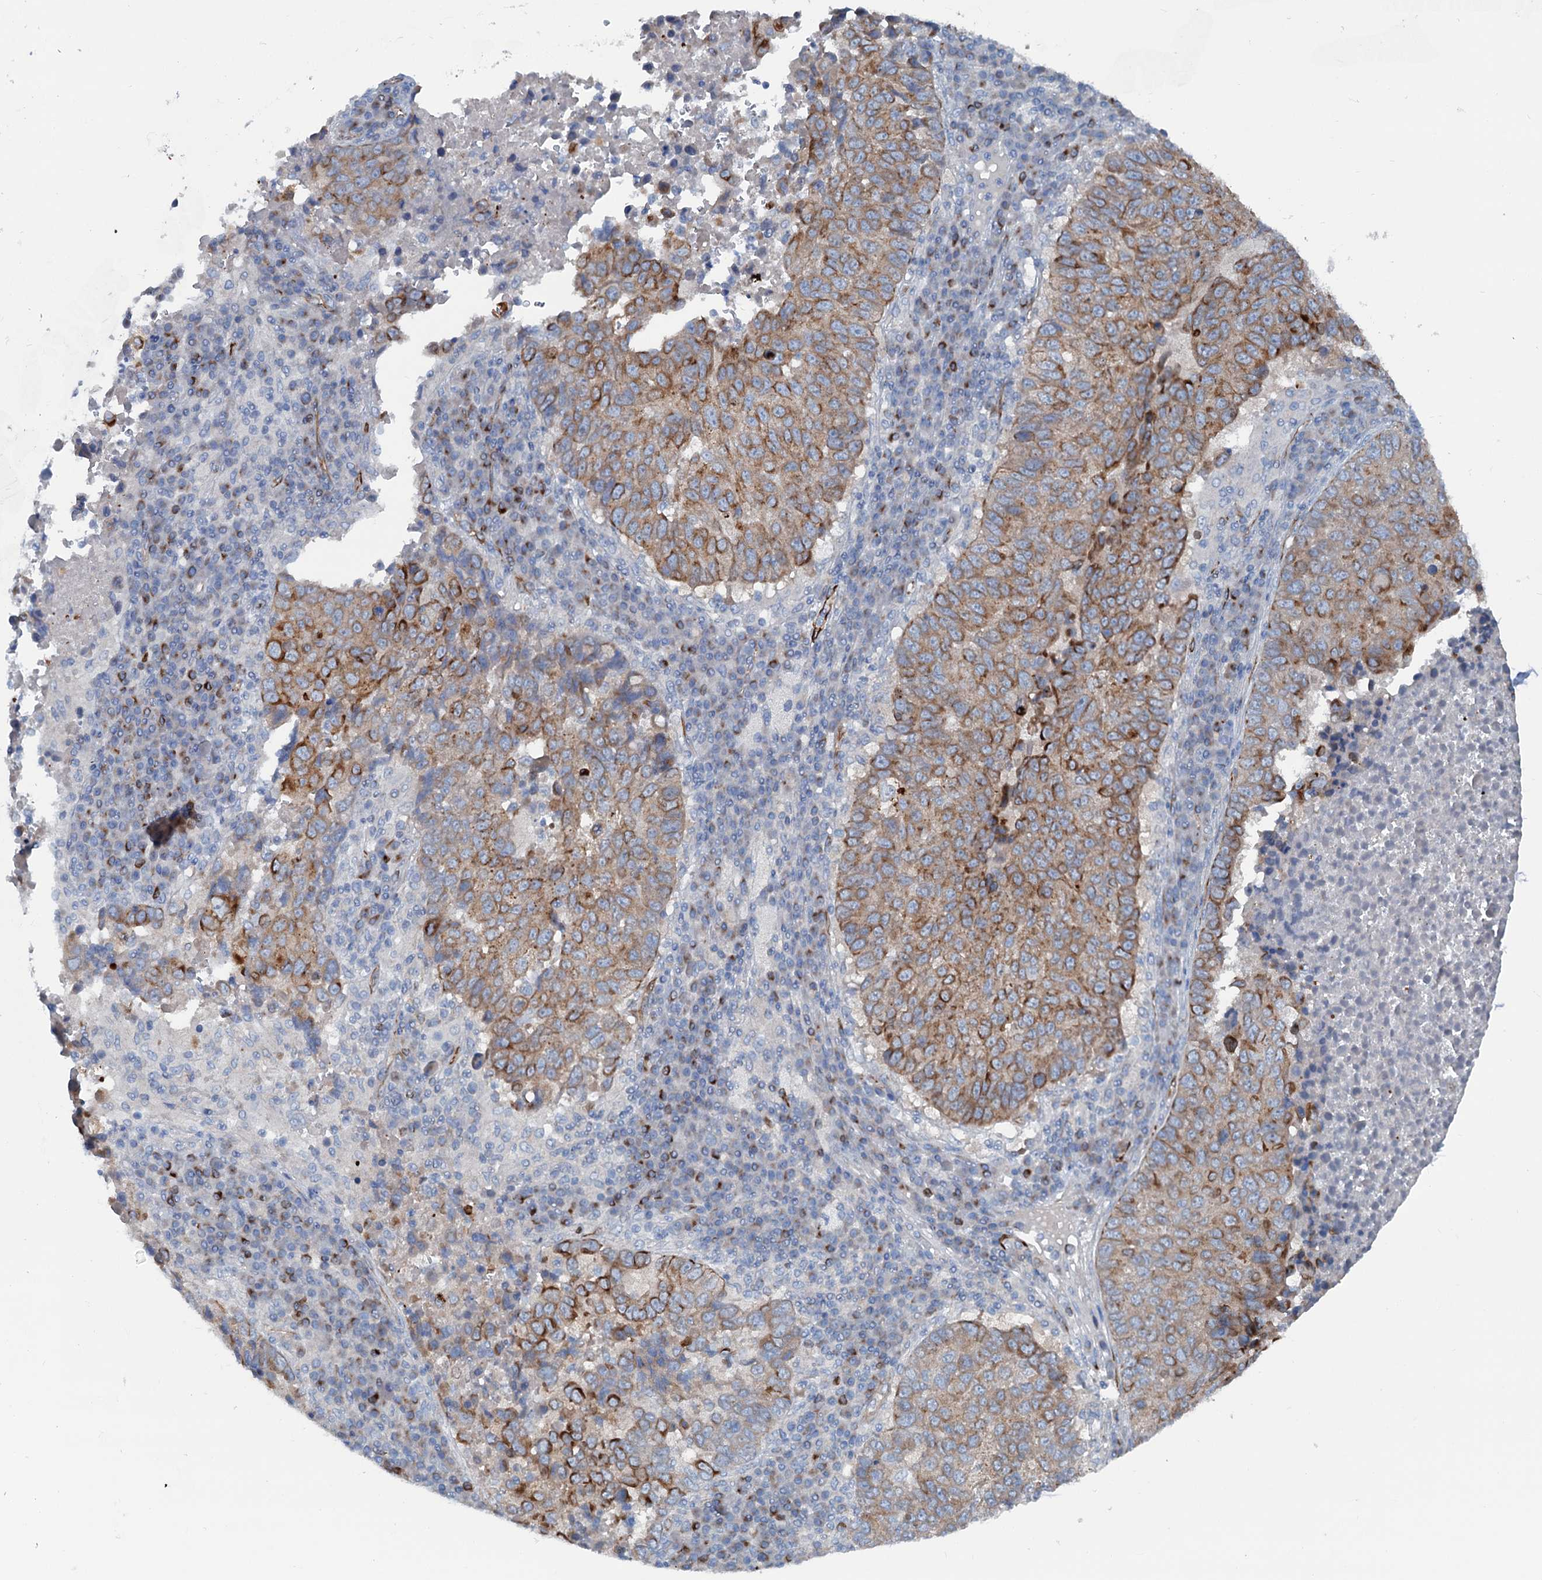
{"staining": {"intensity": "moderate", "quantity": "25%-75%", "location": "cytoplasmic/membranous"}, "tissue": "lung cancer", "cell_type": "Tumor cells", "image_type": "cancer", "snomed": [{"axis": "morphology", "description": "Squamous cell carcinoma, NOS"}, {"axis": "topography", "description": "Lung"}], "caption": "Human lung cancer (squamous cell carcinoma) stained for a protein (brown) demonstrates moderate cytoplasmic/membranous positive staining in about 25%-75% of tumor cells.", "gene": "CALCOCO1", "patient": {"sex": "male", "age": 73}}